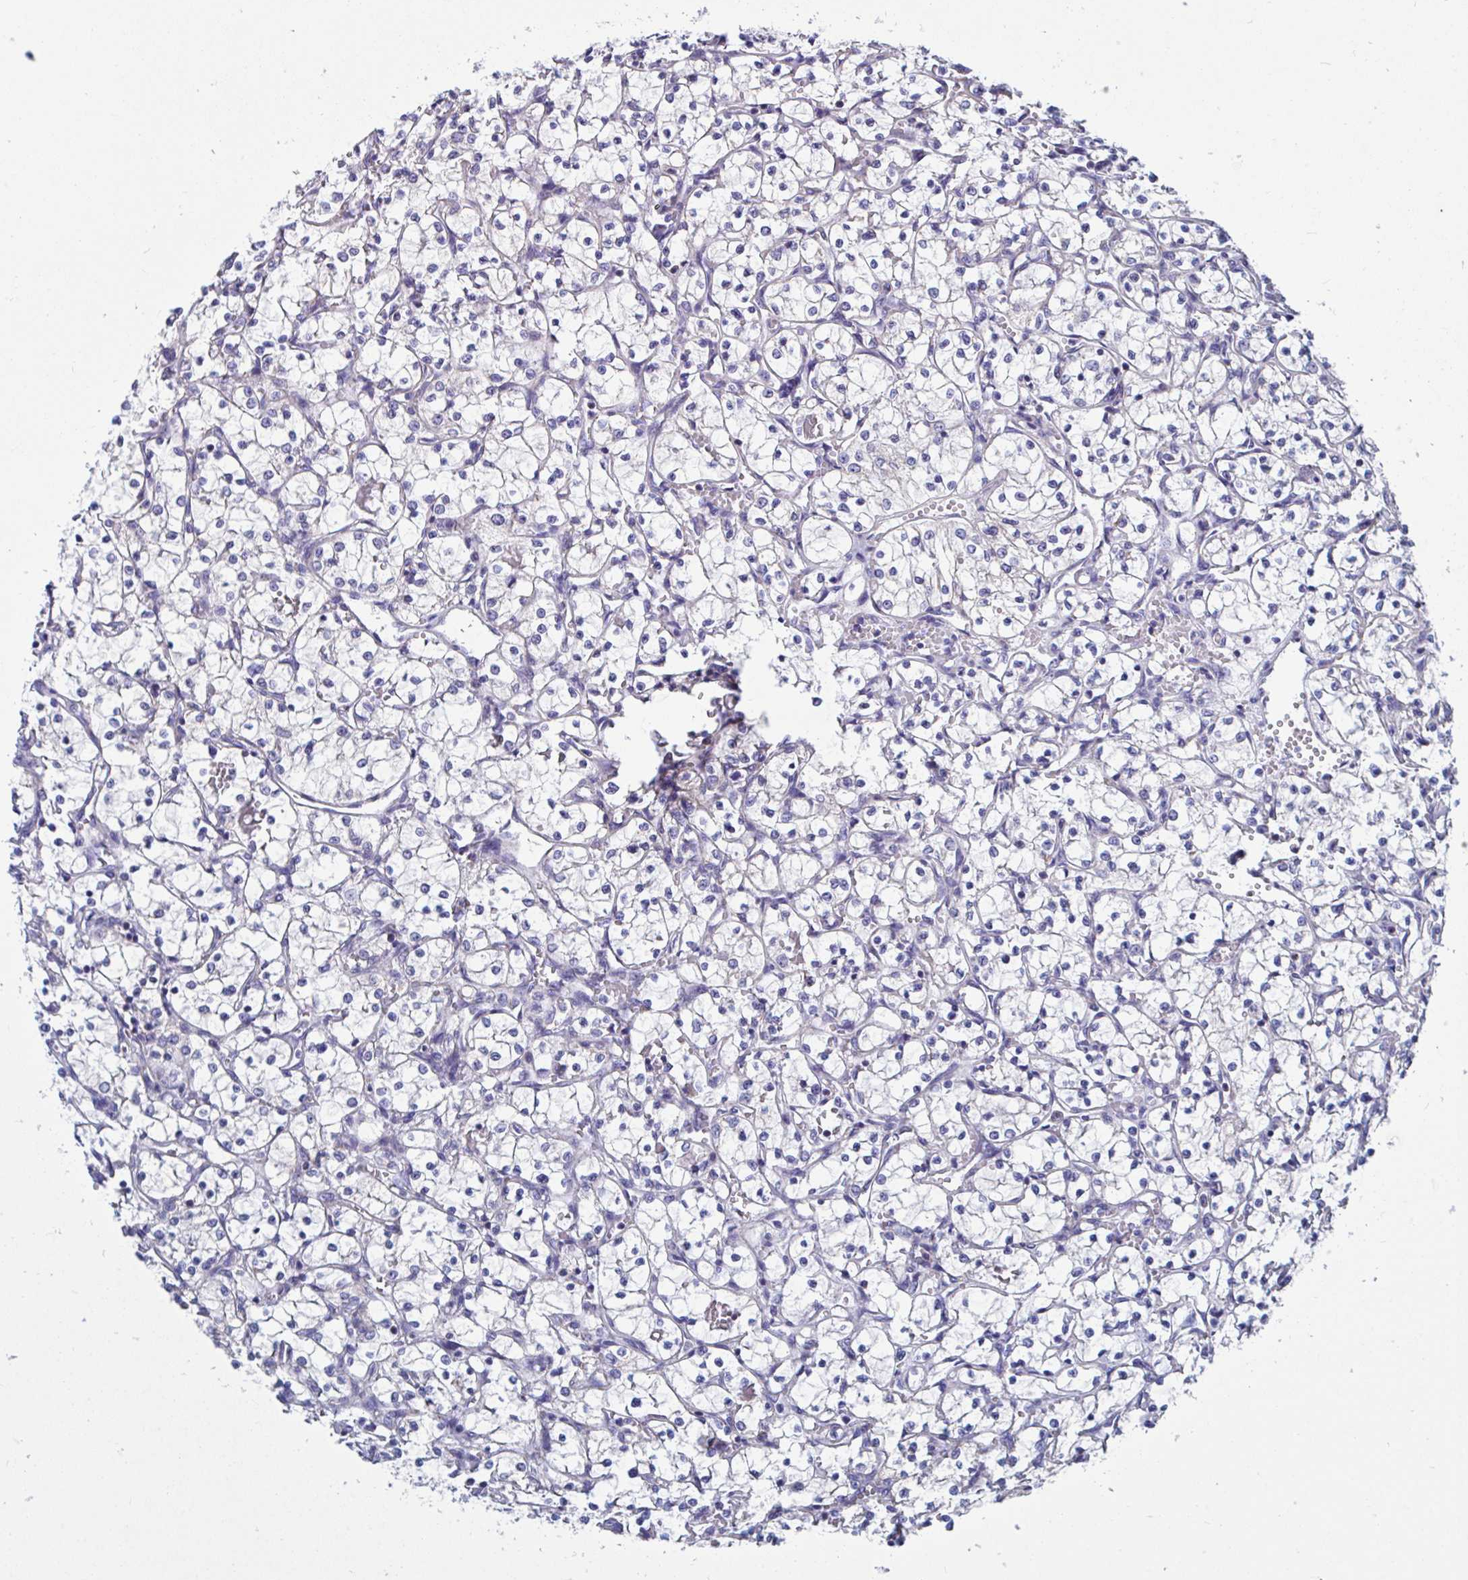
{"staining": {"intensity": "negative", "quantity": "none", "location": "none"}, "tissue": "renal cancer", "cell_type": "Tumor cells", "image_type": "cancer", "snomed": [{"axis": "morphology", "description": "Adenocarcinoma, NOS"}, {"axis": "topography", "description": "Kidney"}], "caption": "An immunohistochemistry histopathology image of adenocarcinoma (renal) is shown. There is no staining in tumor cells of adenocarcinoma (renal). (DAB immunohistochemistry (IHC) visualized using brightfield microscopy, high magnification).", "gene": "OR13A1", "patient": {"sex": "female", "age": 69}}